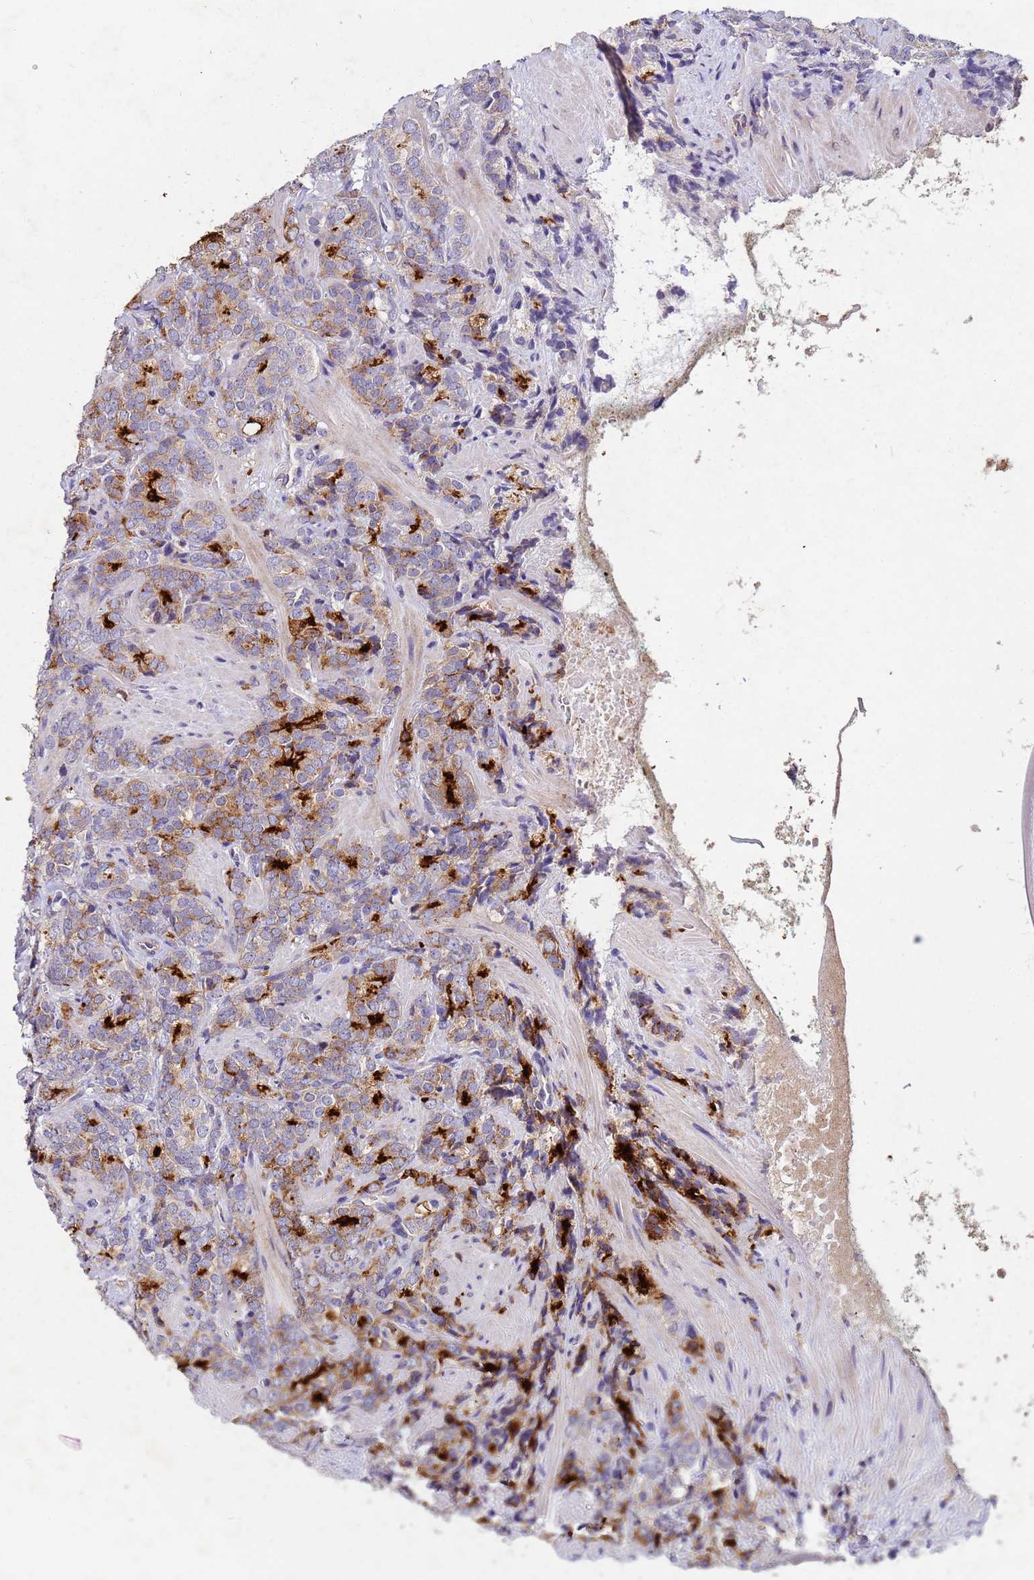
{"staining": {"intensity": "moderate", "quantity": "<25%", "location": "cytoplasmic/membranous"}, "tissue": "prostate cancer", "cell_type": "Tumor cells", "image_type": "cancer", "snomed": [{"axis": "morphology", "description": "Adenocarcinoma, High grade"}, {"axis": "topography", "description": "Prostate"}], "caption": "Brown immunohistochemical staining in prostate cancer (high-grade adenocarcinoma) displays moderate cytoplasmic/membranous expression in approximately <25% of tumor cells.", "gene": "CDC34", "patient": {"sex": "male", "age": 64}}